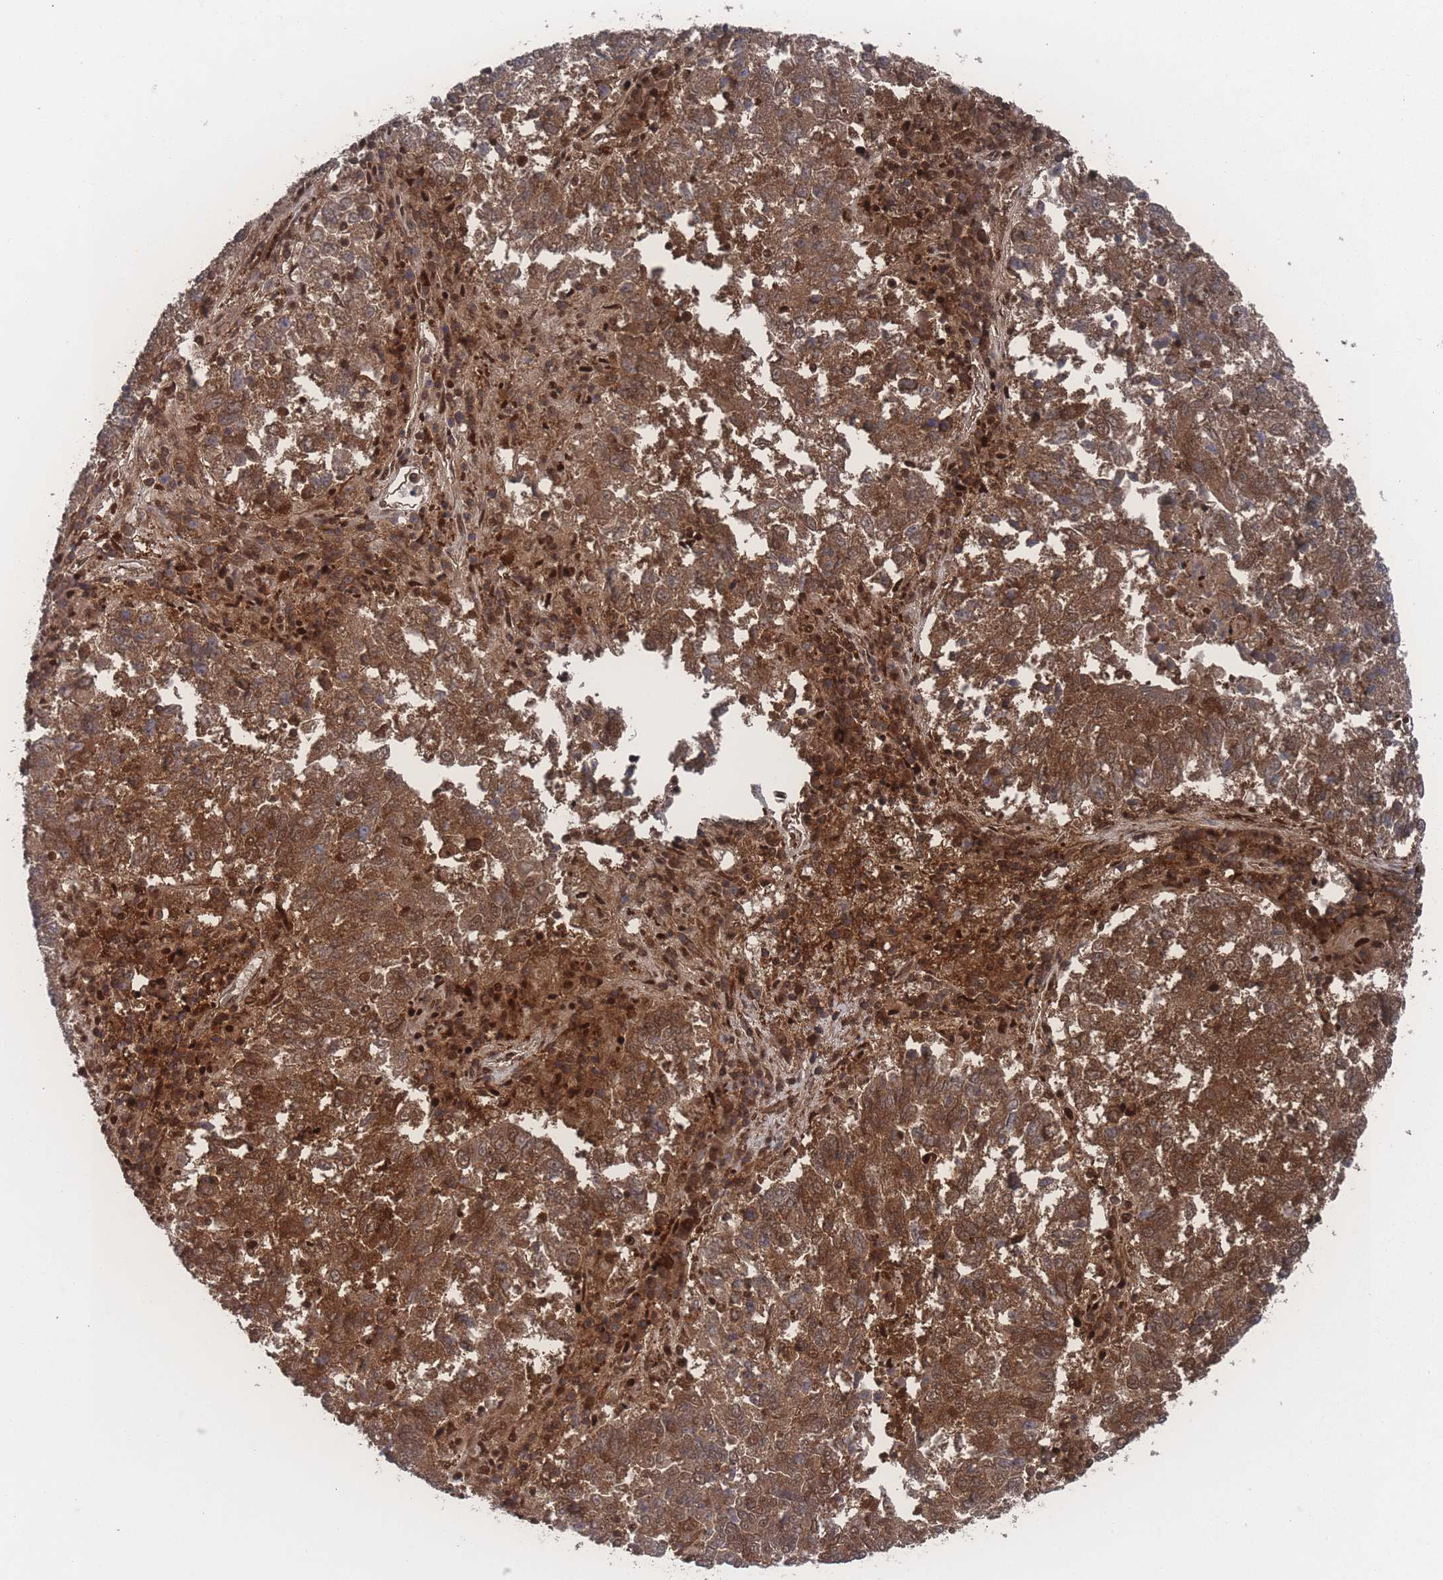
{"staining": {"intensity": "moderate", "quantity": ">75%", "location": "cytoplasmic/membranous,nuclear"}, "tissue": "lung cancer", "cell_type": "Tumor cells", "image_type": "cancer", "snomed": [{"axis": "morphology", "description": "Squamous cell carcinoma, NOS"}, {"axis": "topography", "description": "Lung"}], "caption": "DAB immunohistochemical staining of human lung squamous cell carcinoma demonstrates moderate cytoplasmic/membranous and nuclear protein expression in about >75% of tumor cells.", "gene": "PSMA1", "patient": {"sex": "male", "age": 73}}